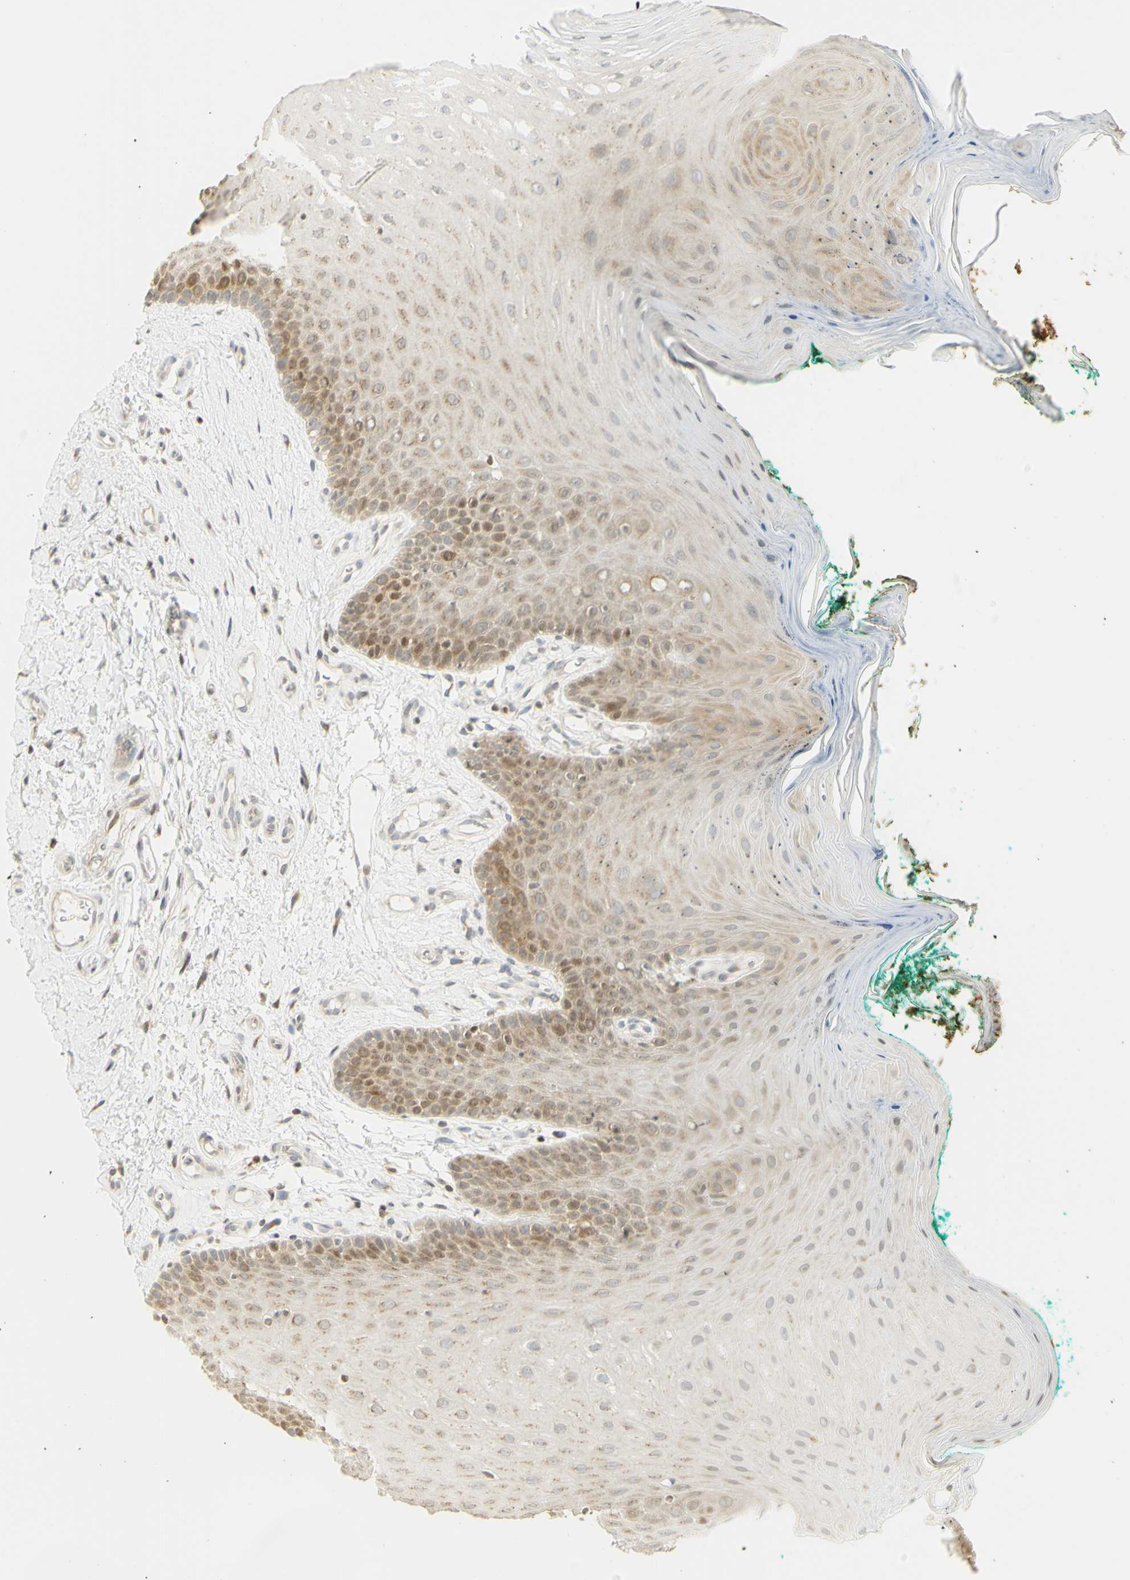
{"staining": {"intensity": "moderate", "quantity": ">75%", "location": "cytoplasmic/membranous,nuclear"}, "tissue": "oral mucosa", "cell_type": "Squamous epithelial cells", "image_type": "normal", "snomed": [{"axis": "morphology", "description": "Normal tissue, NOS"}, {"axis": "topography", "description": "Skeletal muscle"}, {"axis": "topography", "description": "Oral tissue"}], "caption": "A high-resolution micrograph shows immunohistochemistry staining of benign oral mucosa, which demonstrates moderate cytoplasmic/membranous,nuclear expression in about >75% of squamous epithelial cells. The protein is stained brown, and the nuclei are stained in blue (DAB (3,3'-diaminobenzidine) IHC with brightfield microscopy, high magnification).", "gene": "KIF11", "patient": {"sex": "male", "age": 58}}